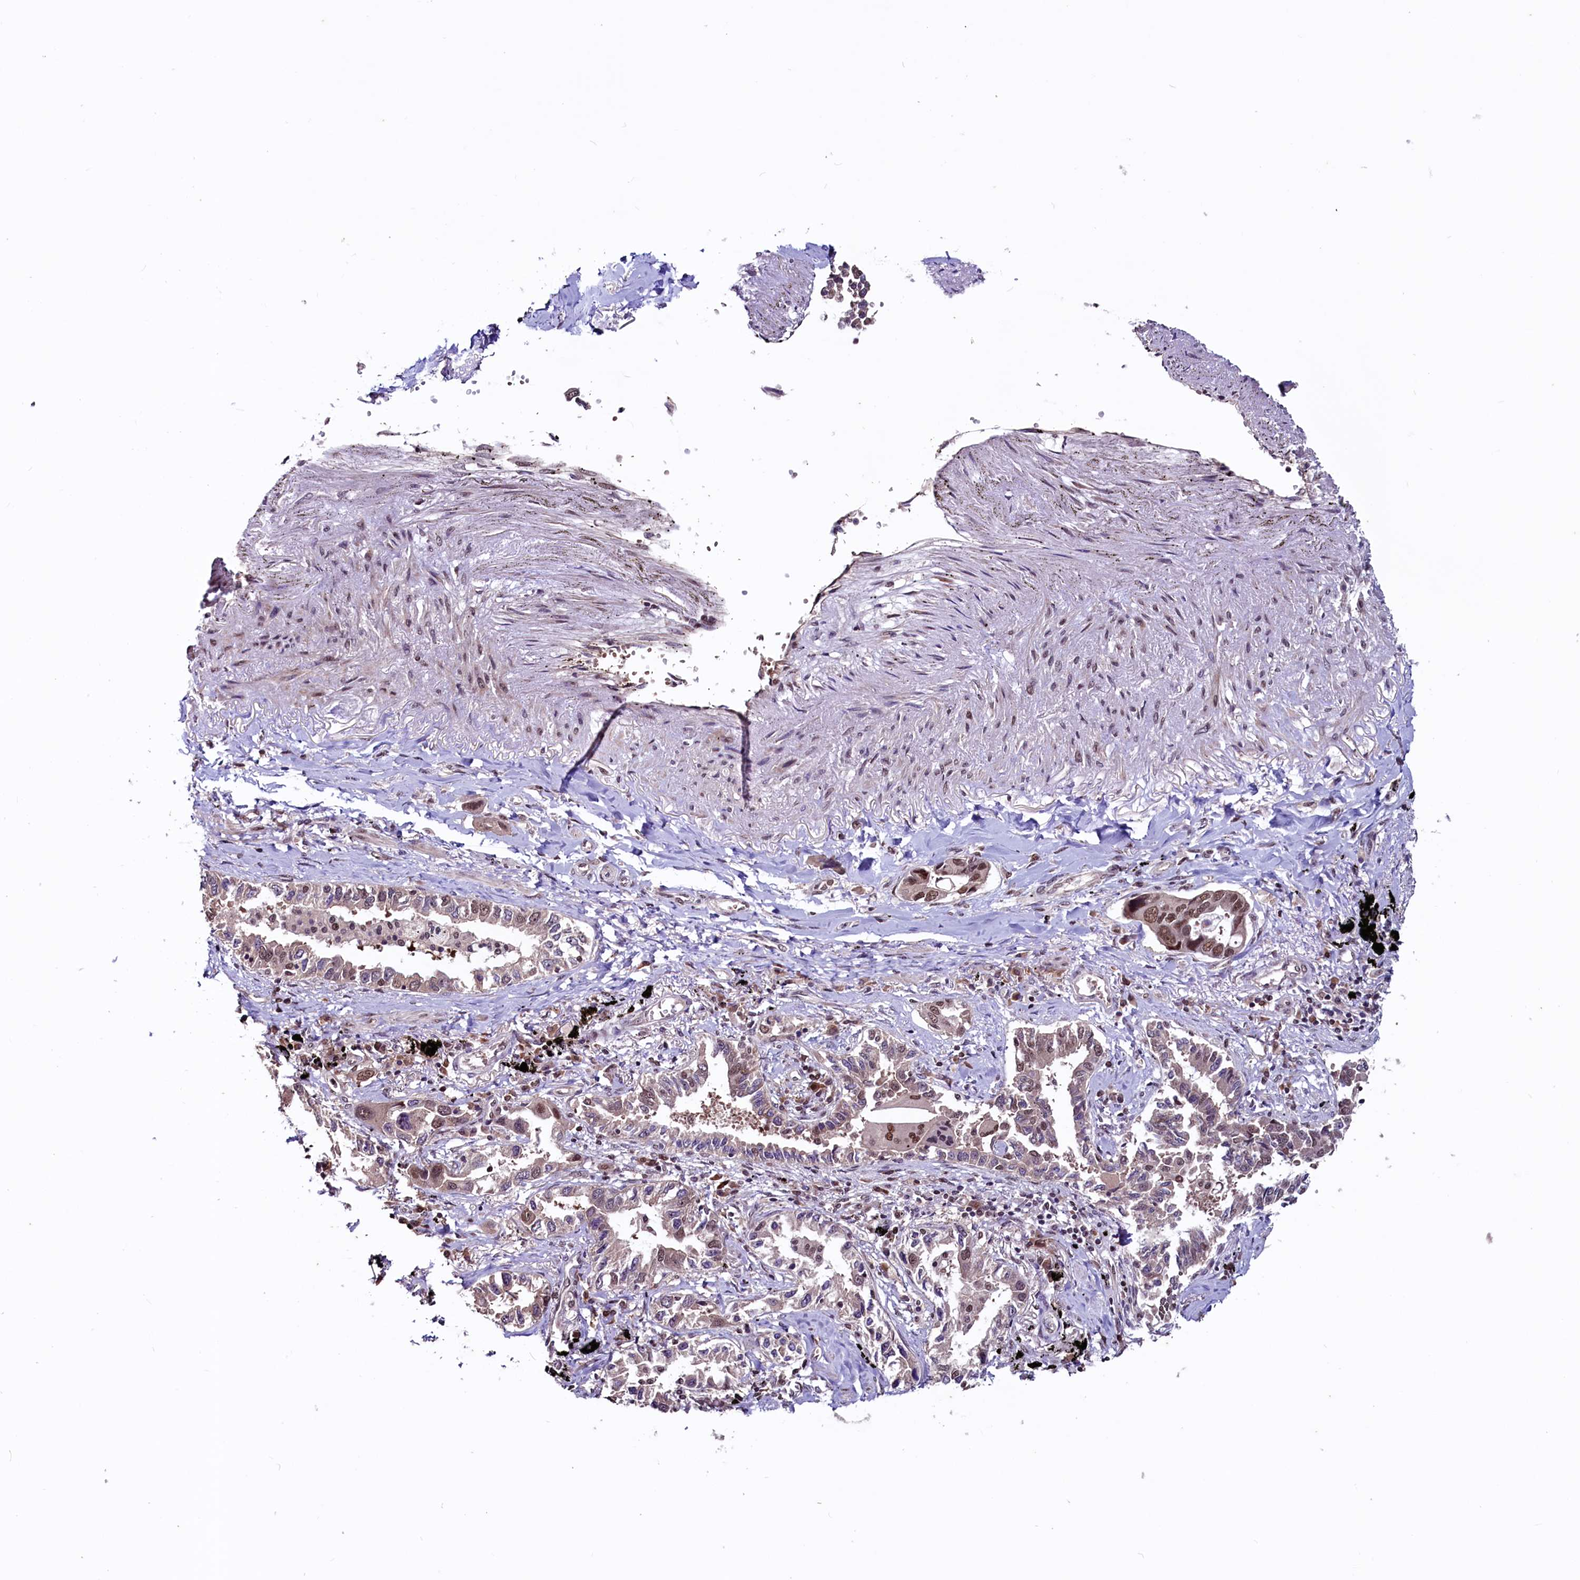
{"staining": {"intensity": "moderate", "quantity": "25%-75%", "location": "nuclear"}, "tissue": "lung cancer", "cell_type": "Tumor cells", "image_type": "cancer", "snomed": [{"axis": "morphology", "description": "Adenocarcinoma, NOS"}, {"axis": "topography", "description": "Lung"}], "caption": "Human adenocarcinoma (lung) stained for a protein (brown) demonstrates moderate nuclear positive positivity in approximately 25%-75% of tumor cells.", "gene": "RNMT", "patient": {"sex": "male", "age": 67}}